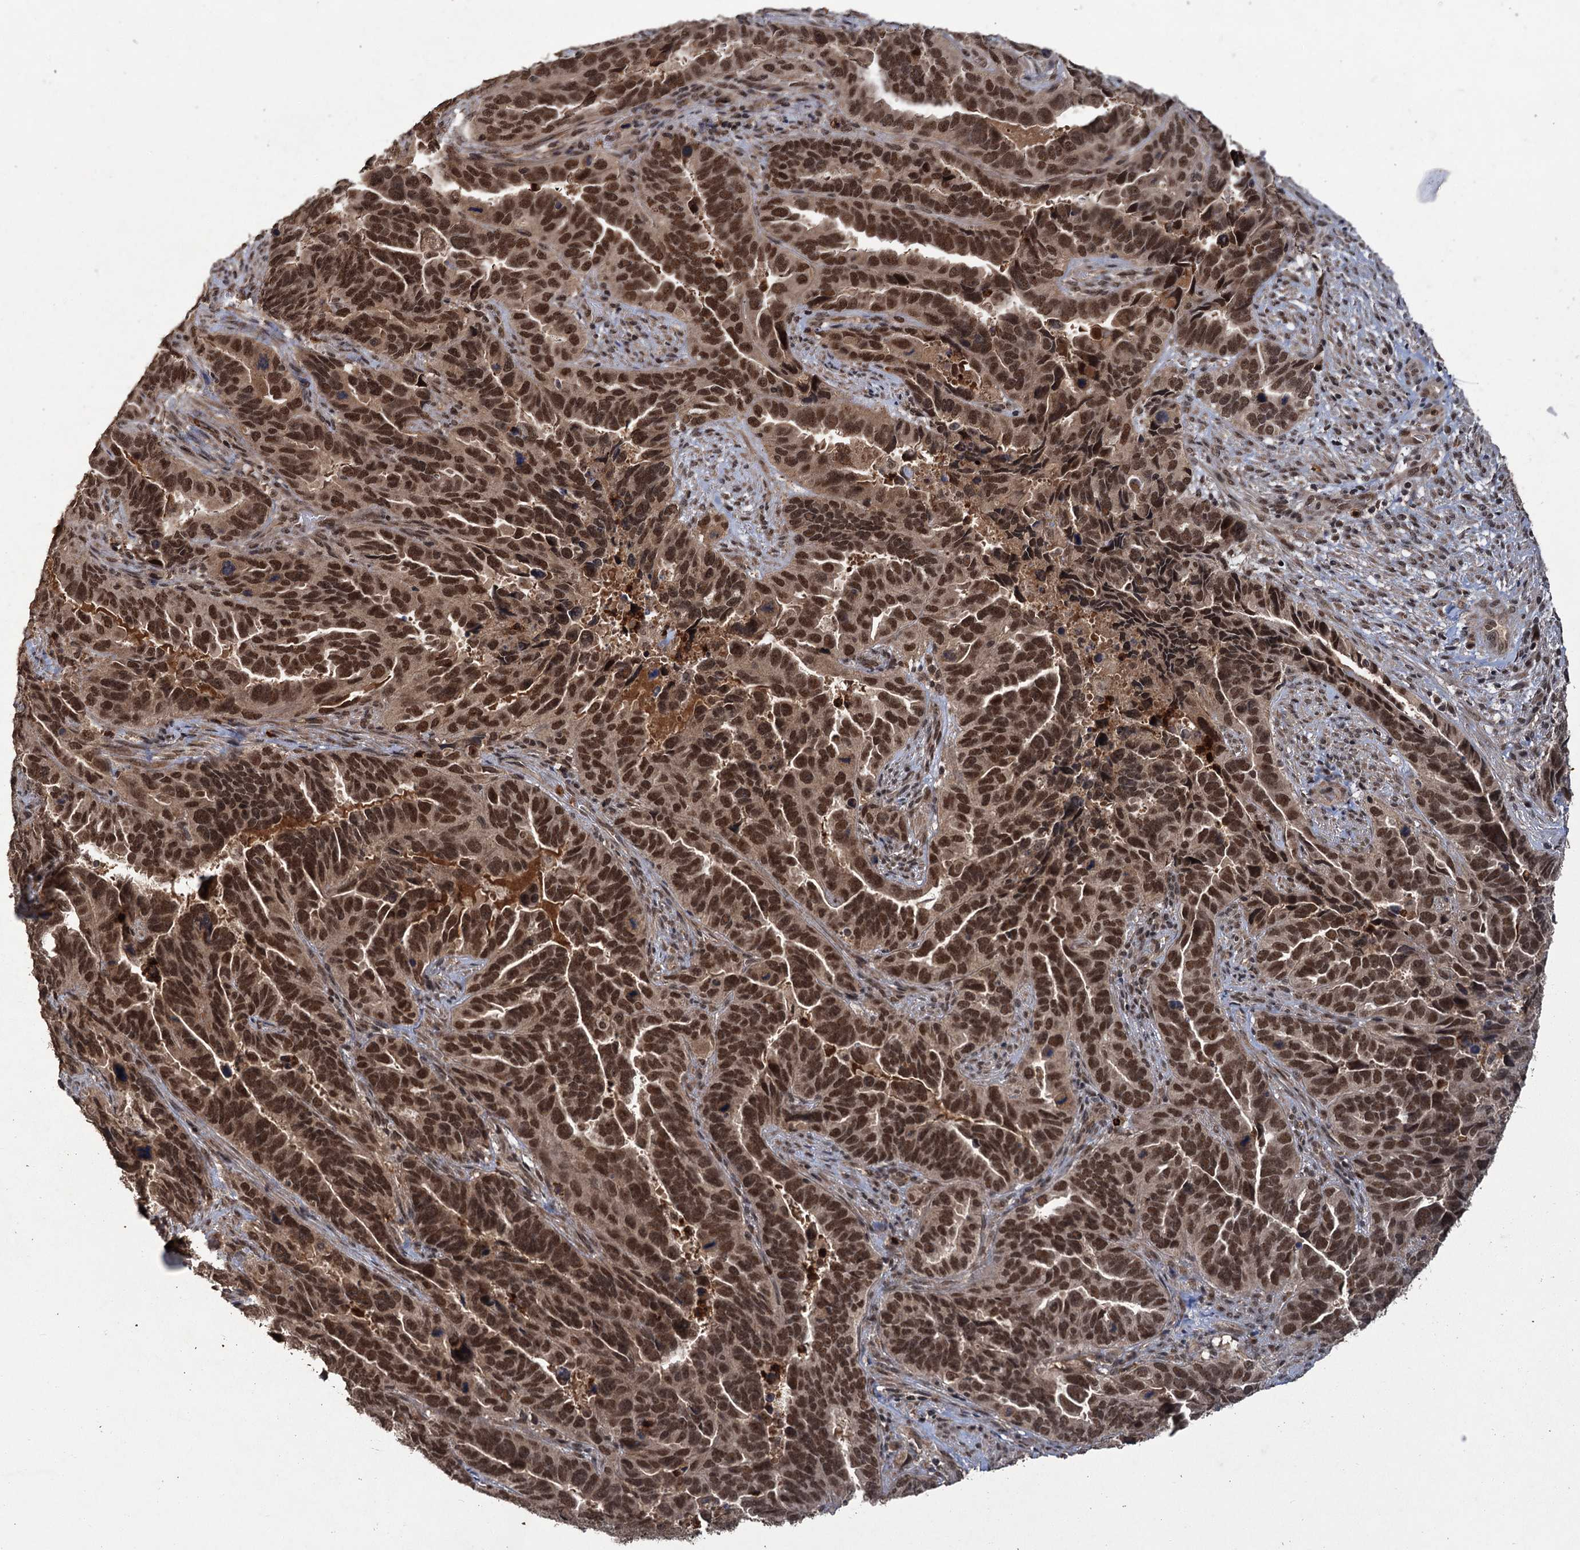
{"staining": {"intensity": "strong", "quantity": ">75%", "location": "nuclear"}, "tissue": "endometrial cancer", "cell_type": "Tumor cells", "image_type": "cancer", "snomed": [{"axis": "morphology", "description": "Adenocarcinoma, NOS"}, {"axis": "topography", "description": "Endometrium"}], "caption": "DAB immunohistochemical staining of endometrial cancer (adenocarcinoma) reveals strong nuclear protein positivity in approximately >75% of tumor cells. (DAB (3,3'-diaminobenzidine) IHC, brown staining for protein, blue staining for nuclei).", "gene": "KANSL2", "patient": {"sex": "female", "age": 65}}